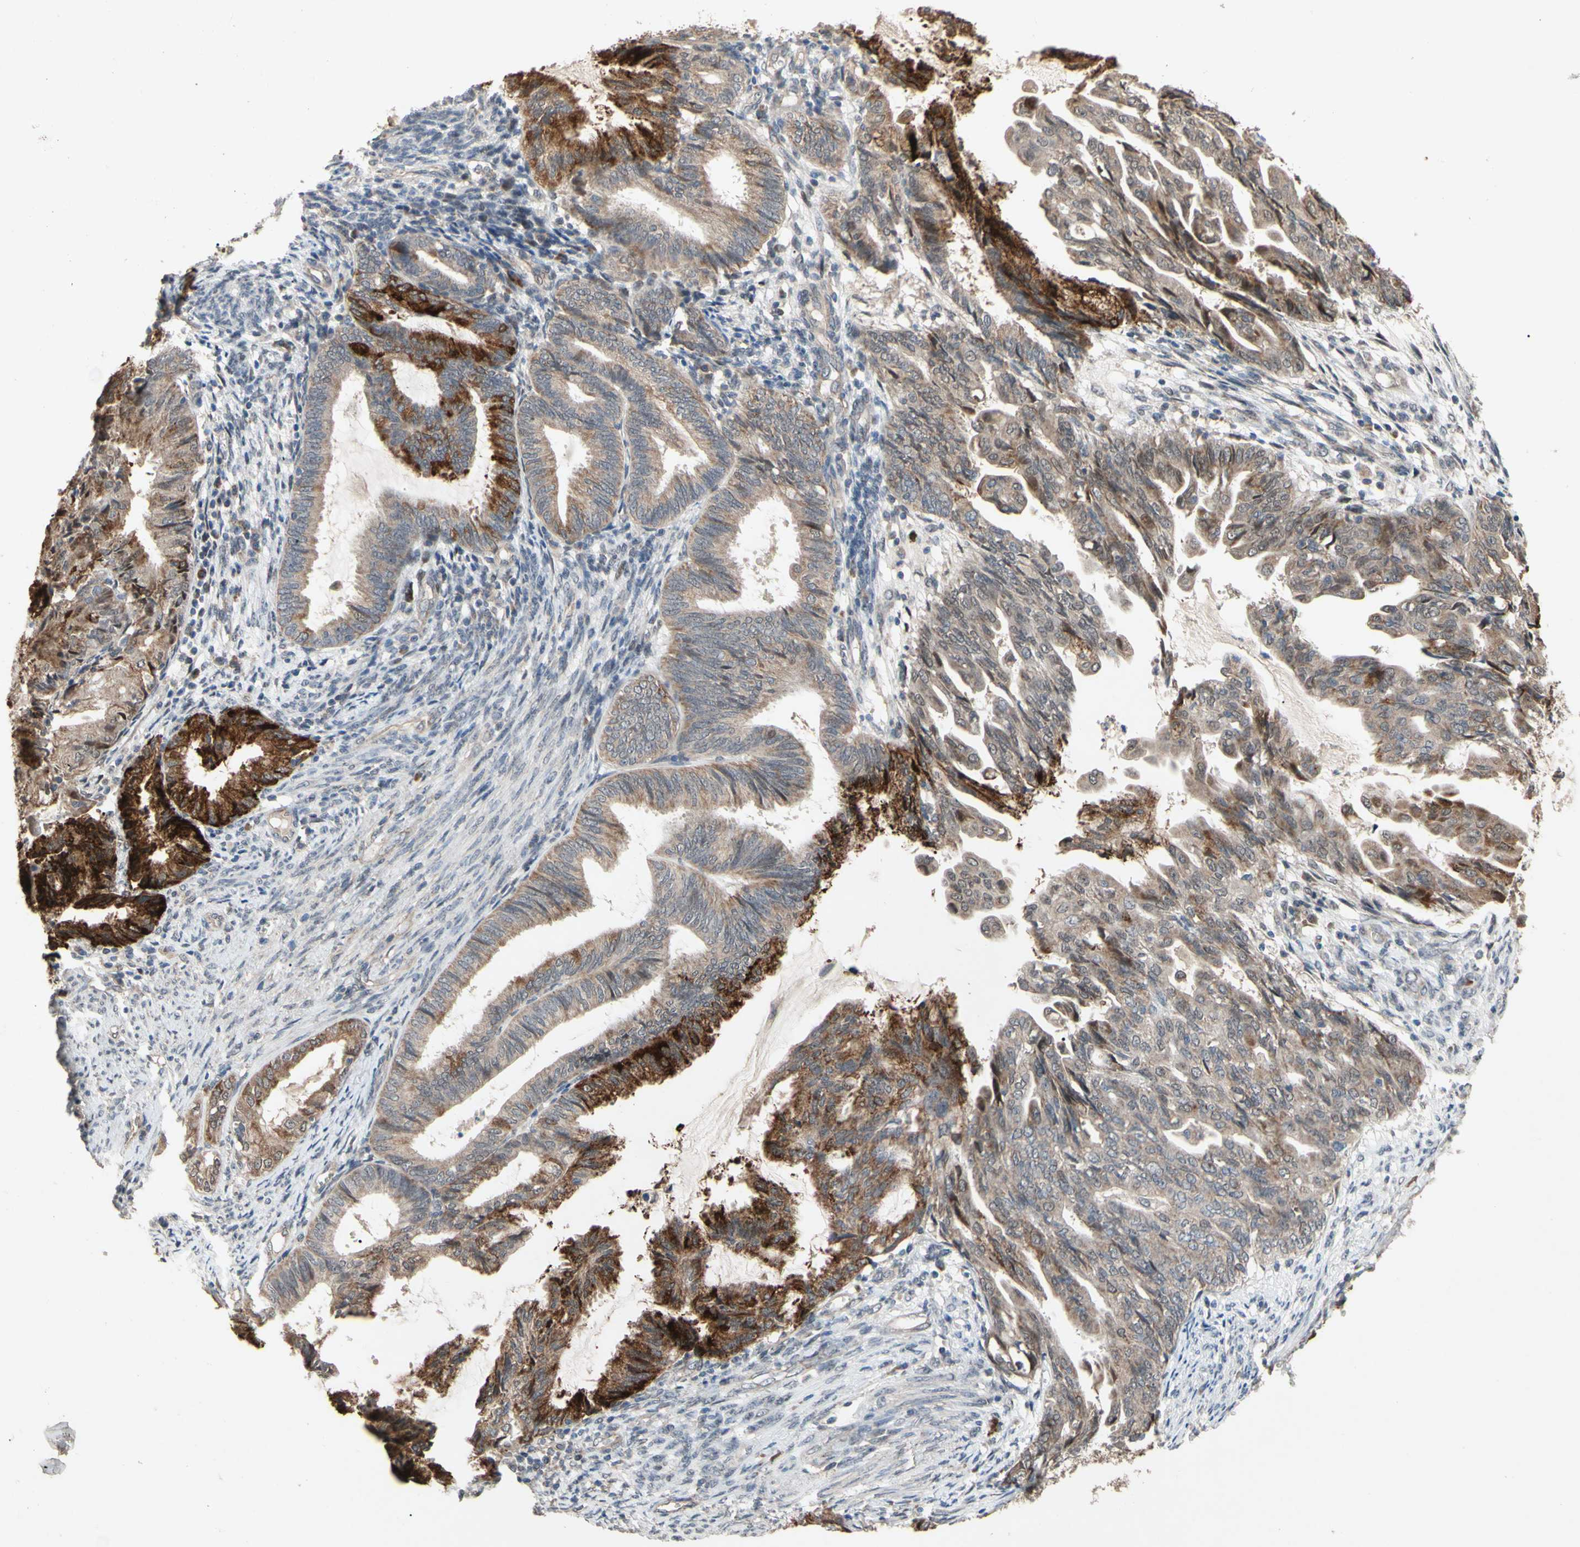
{"staining": {"intensity": "strong", "quantity": "25%-75%", "location": "cytoplasmic/membranous"}, "tissue": "endometrial cancer", "cell_type": "Tumor cells", "image_type": "cancer", "snomed": [{"axis": "morphology", "description": "Adenocarcinoma, NOS"}, {"axis": "topography", "description": "Endometrium"}], "caption": "This histopathology image displays IHC staining of human endometrial adenocarcinoma, with high strong cytoplasmic/membranous positivity in approximately 25%-75% of tumor cells.", "gene": "CD164", "patient": {"sex": "female", "age": 86}}